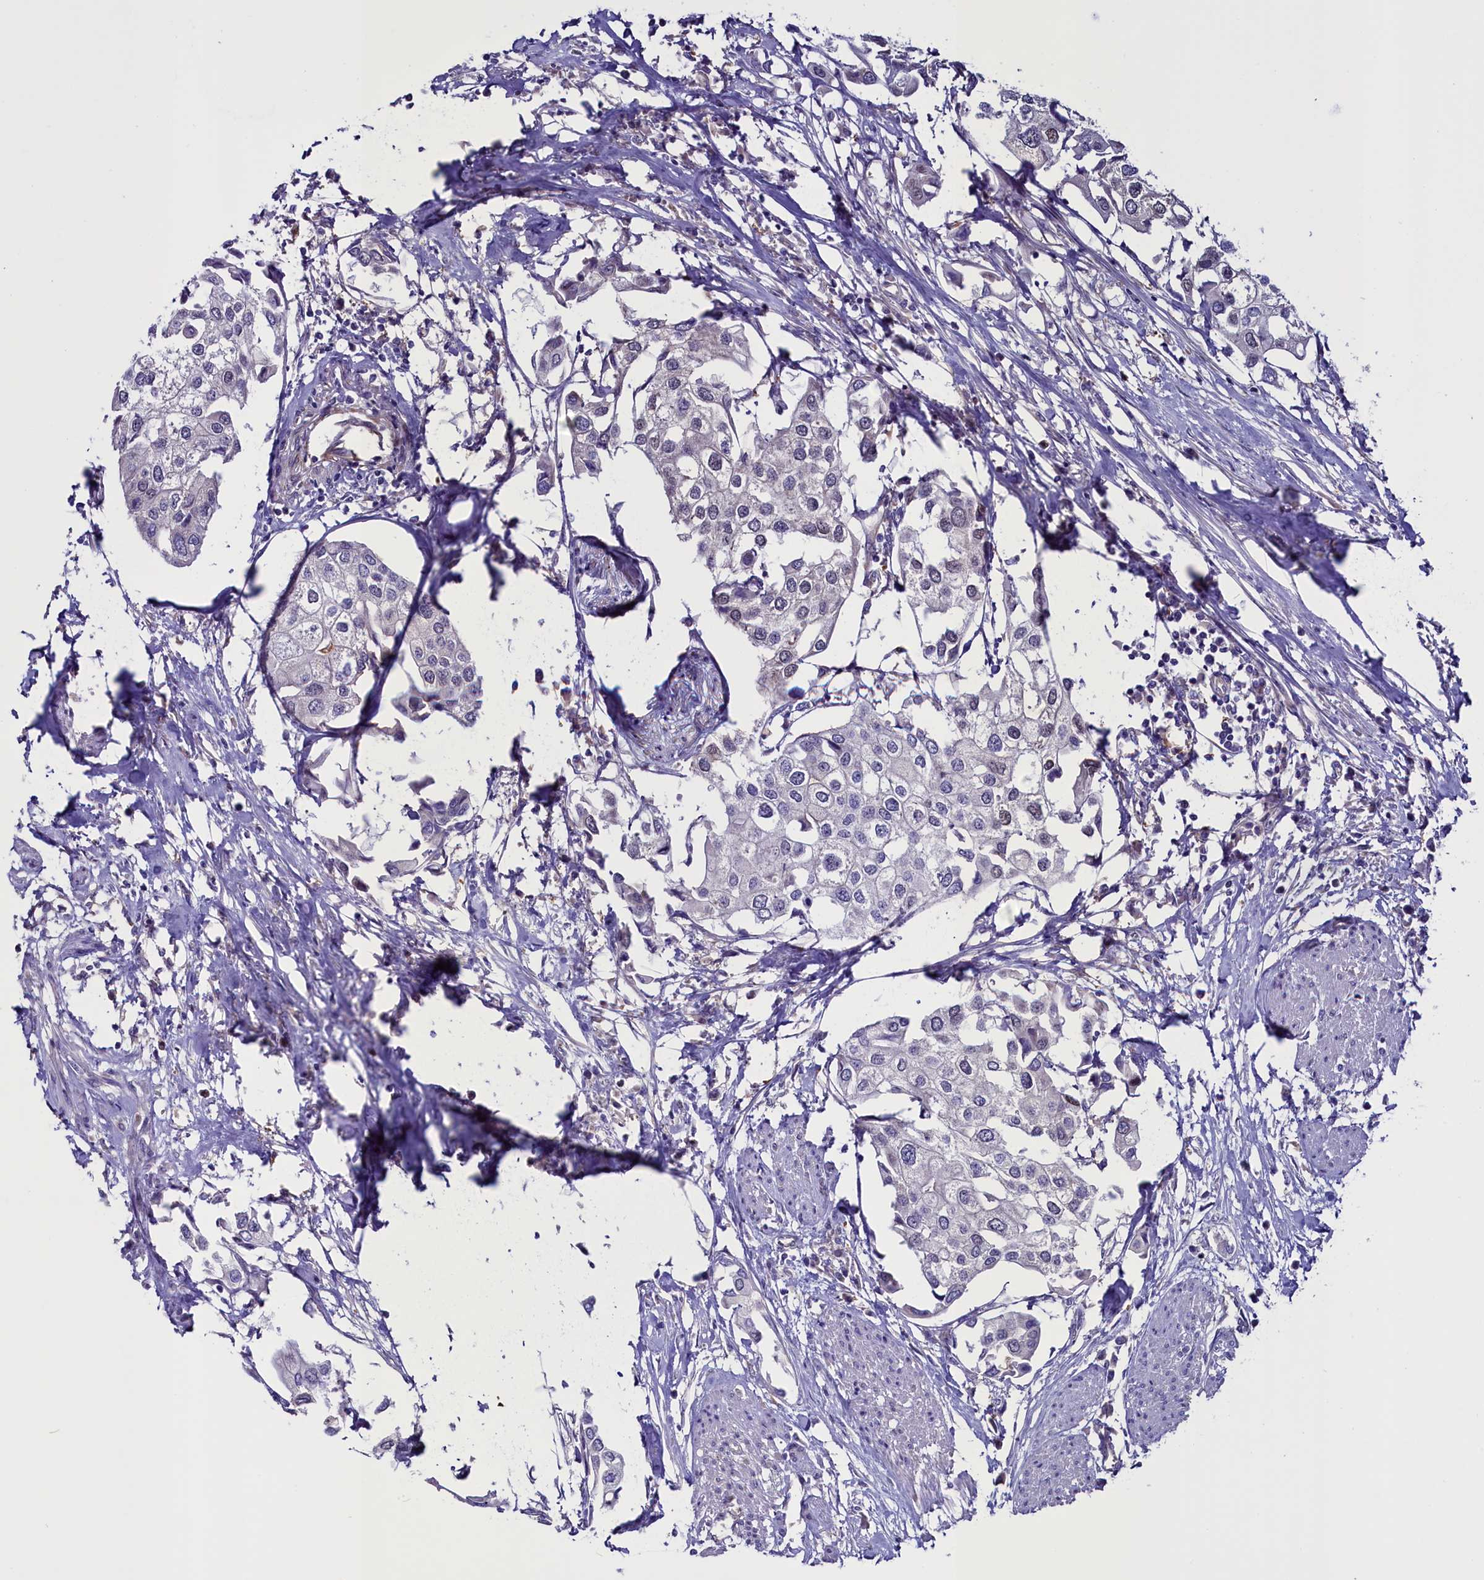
{"staining": {"intensity": "negative", "quantity": "none", "location": "none"}, "tissue": "urothelial cancer", "cell_type": "Tumor cells", "image_type": "cancer", "snomed": [{"axis": "morphology", "description": "Urothelial carcinoma, High grade"}, {"axis": "topography", "description": "Urinary bladder"}], "caption": "High power microscopy photomicrograph of an IHC image of urothelial cancer, revealing no significant expression in tumor cells.", "gene": "PDILT", "patient": {"sex": "male", "age": 64}}